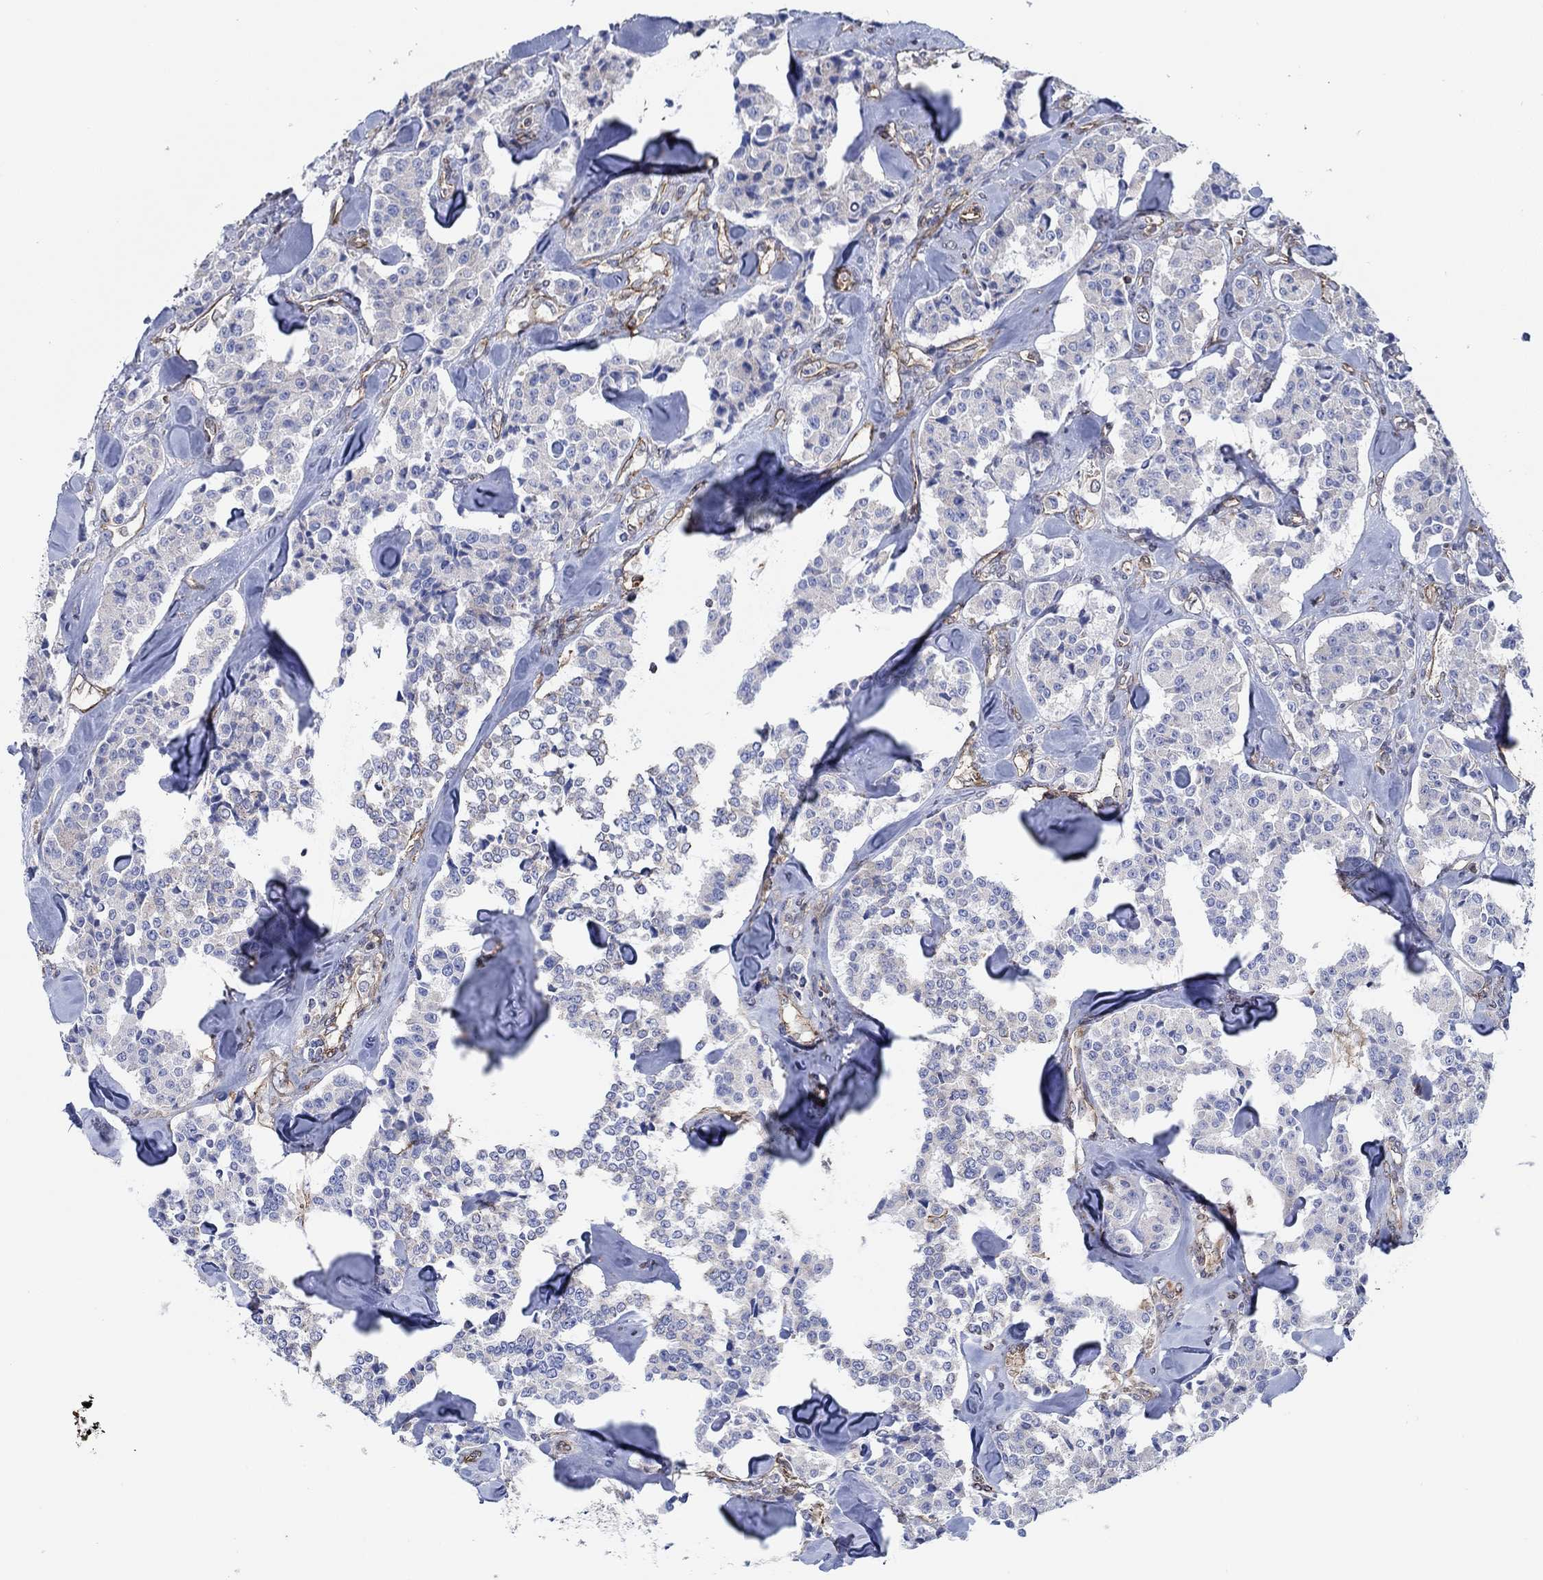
{"staining": {"intensity": "negative", "quantity": "none", "location": "none"}, "tissue": "carcinoid", "cell_type": "Tumor cells", "image_type": "cancer", "snomed": [{"axis": "morphology", "description": "Carcinoid, malignant, NOS"}, {"axis": "topography", "description": "Pancreas"}], "caption": "DAB (3,3'-diaminobenzidine) immunohistochemical staining of malignant carcinoid displays no significant positivity in tumor cells.", "gene": "FMN1", "patient": {"sex": "male", "age": 41}}